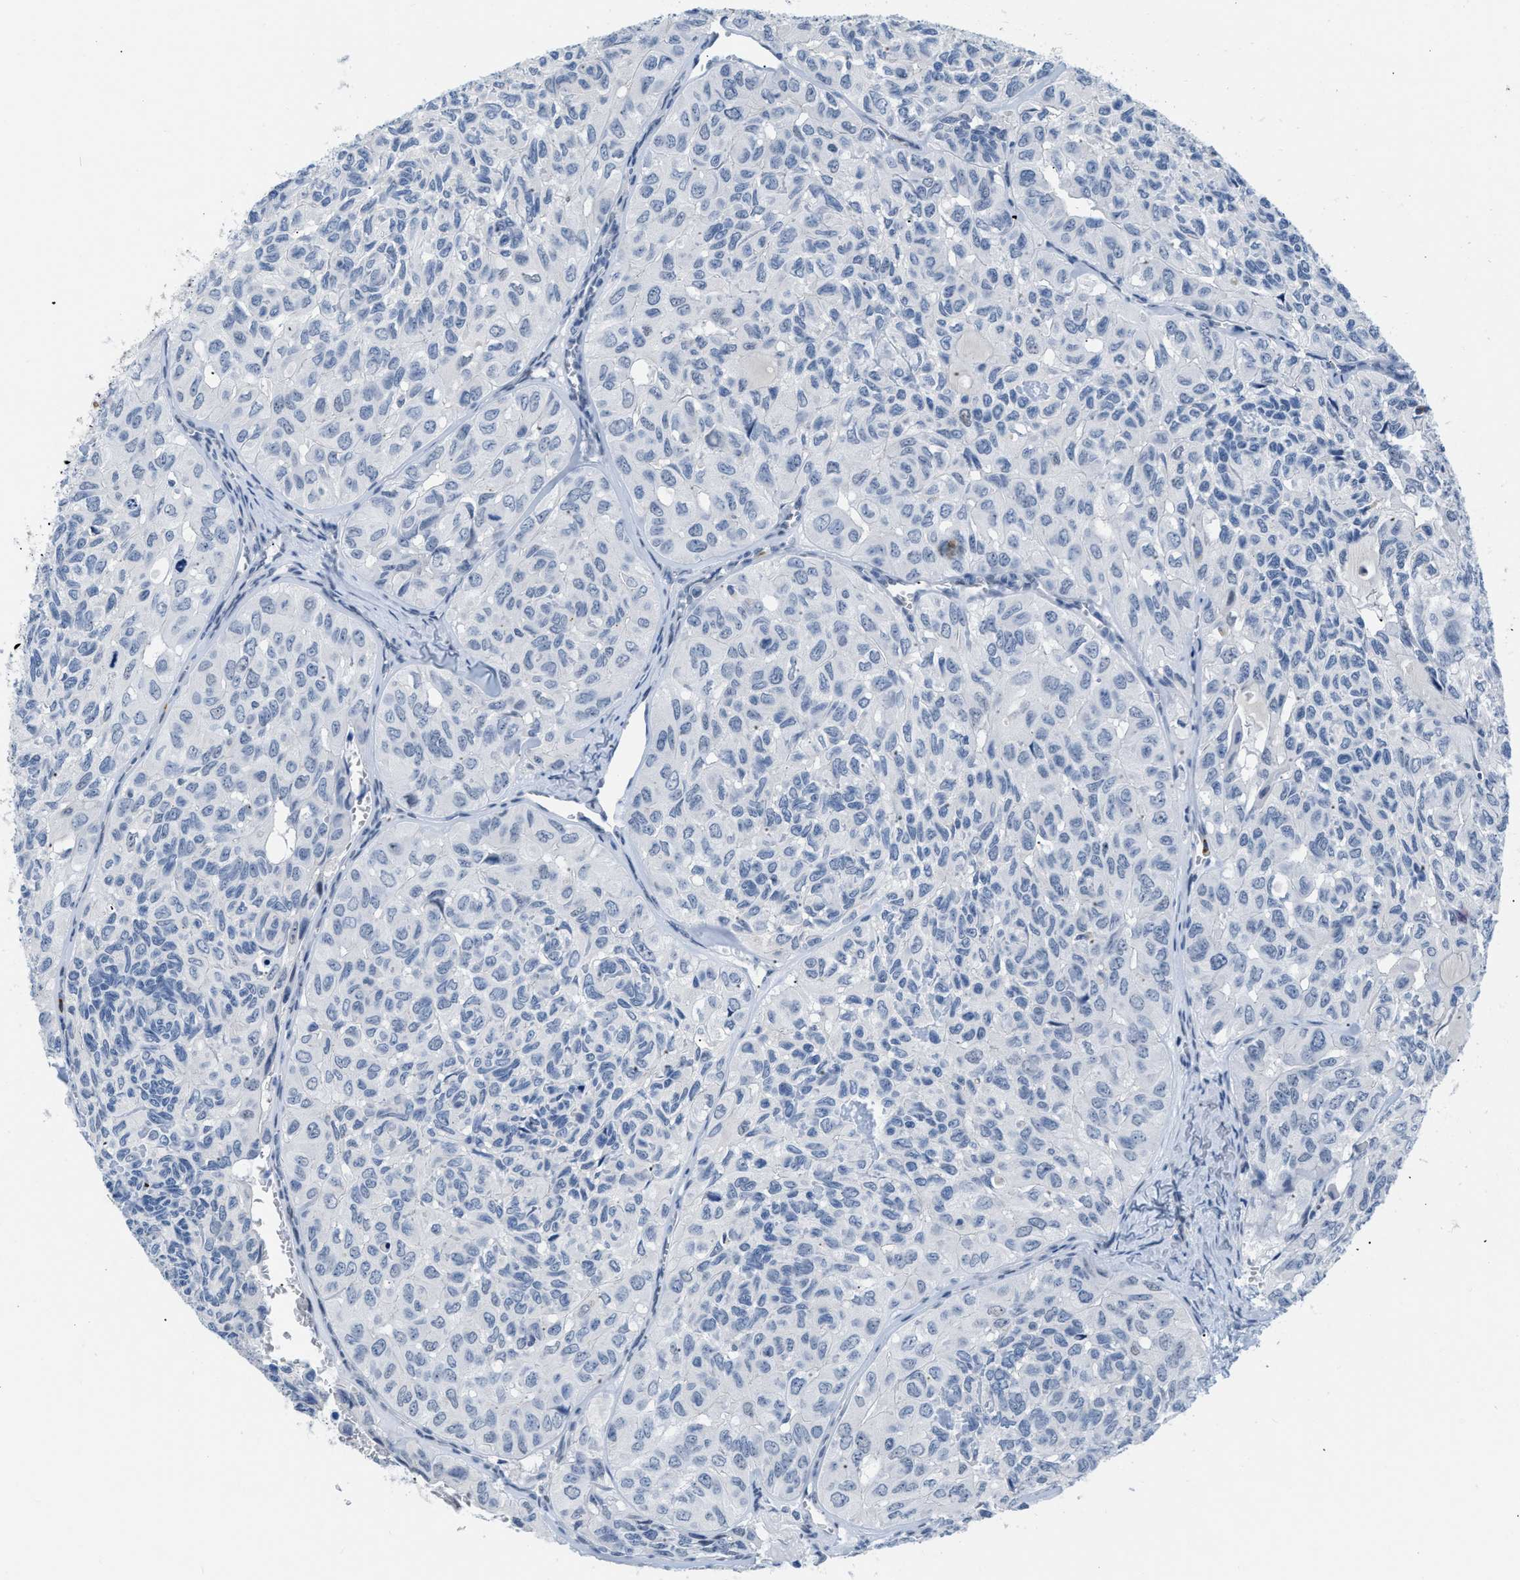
{"staining": {"intensity": "negative", "quantity": "none", "location": "none"}, "tissue": "head and neck cancer", "cell_type": "Tumor cells", "image_type": "cancer", "snomed": [{"axis": "morphology", "description": "Adenocarcinoma, NOS"}, {"axis": "topography", "description": "Salivary gland, NOS"}, {"axis": "topography", "description": "Head-Neck"}], "caption": "Head and neck cancer was stained to show a protein in brown. There is no significant expression in tumor cells.", "gene": "BOLL", "patient": {"sex": "female", "age": 76}}